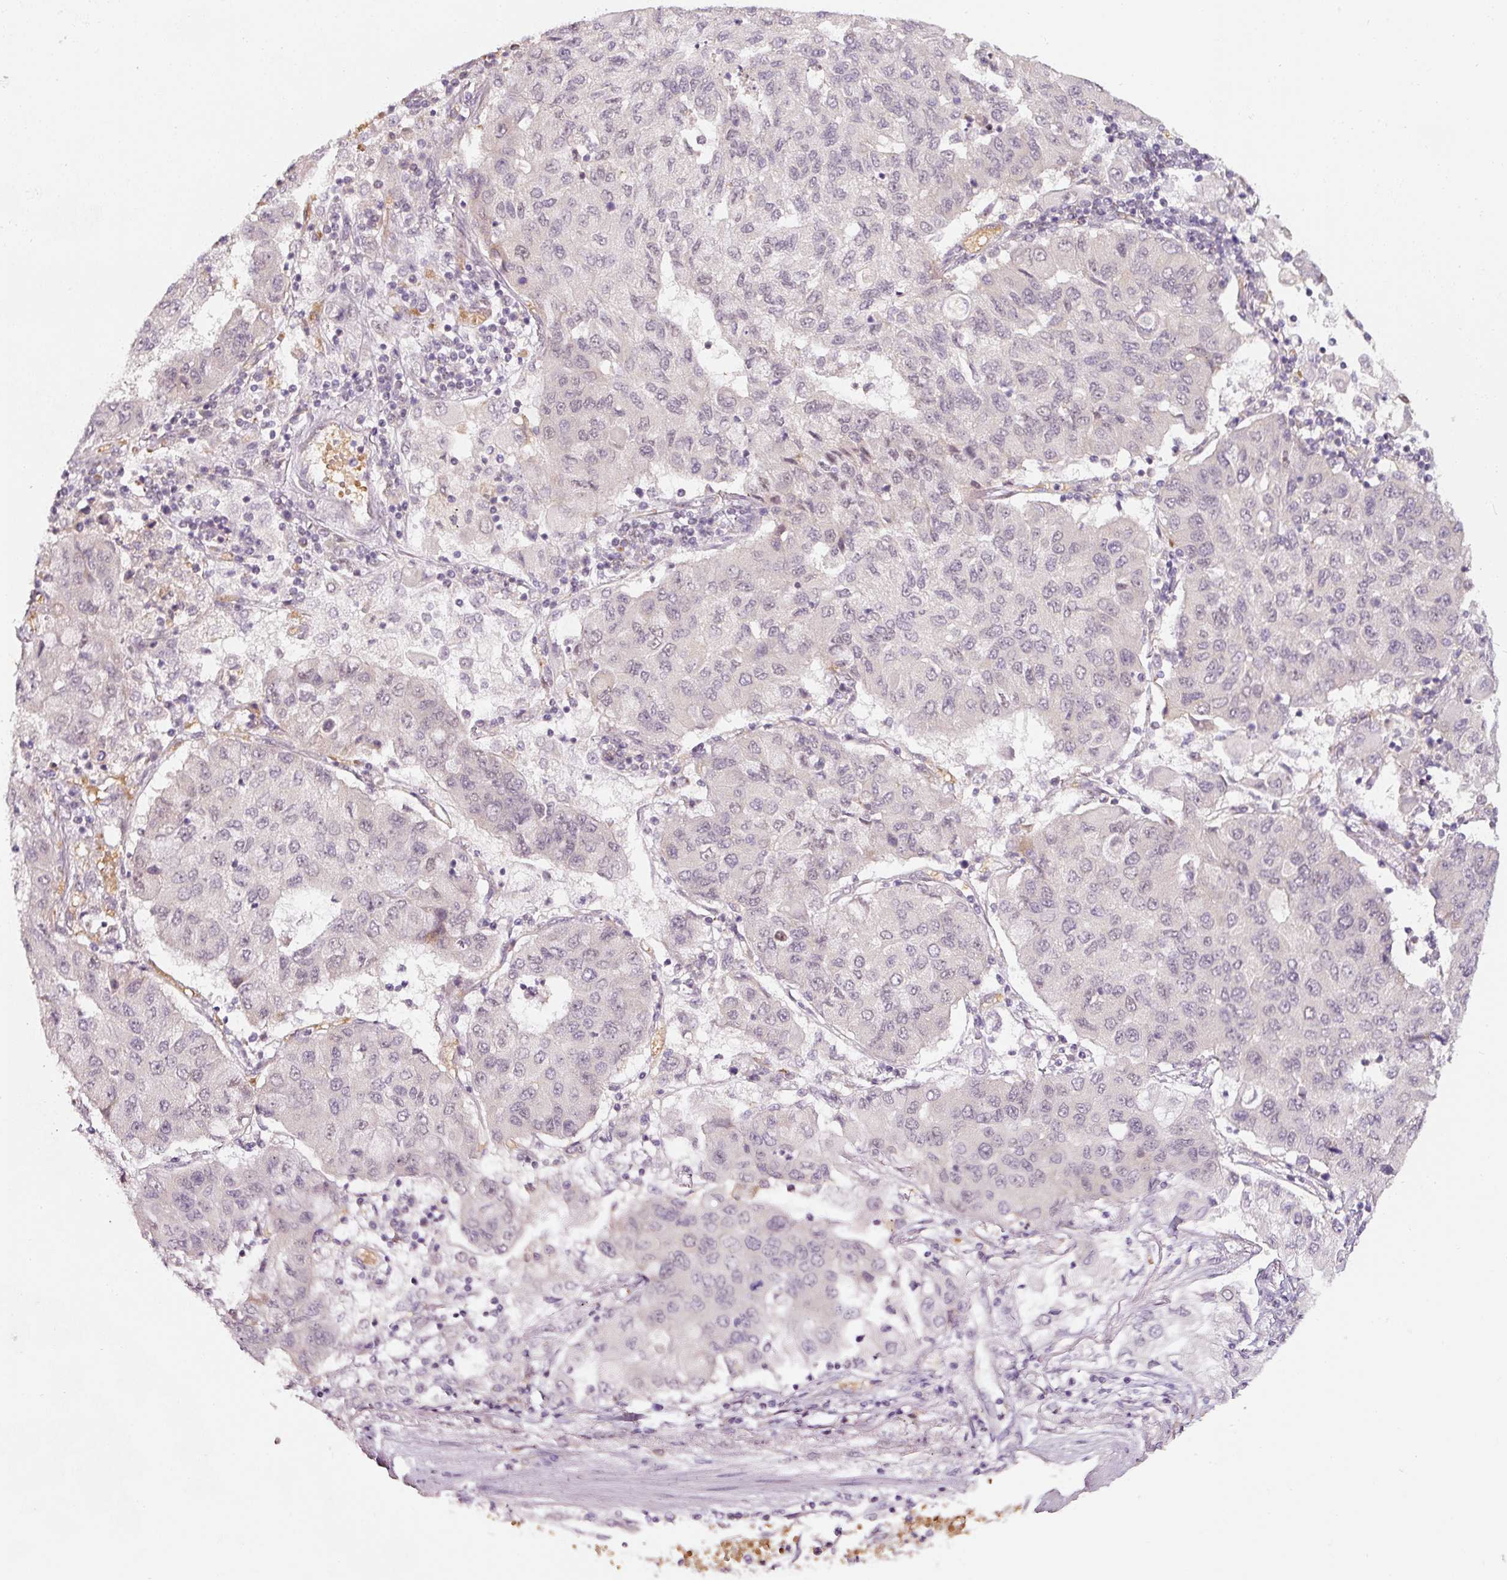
{"staining": {"intensity": "negative", "quantity": "none", "location": "none"}, "tissue": "lung cancer", "cell_type": "Tumor cells", "image_type": "cancer", "snomed": [{"axis": "morphology", "description": "Squamous cell carcinoma, NOS"}, {"axis": "topography", "description": "Lung"}], "caption": "Protein analysis of lung cancer (squamous cell carcinoma) shows no significant expression in tumor cells. (Brightfield microscopy of DAB (3,3'-diaminobenzidine) immunohistochemistry at high magnification).", "gene": "ZNF460", "patient": {"sex": "male", "age": 74}}